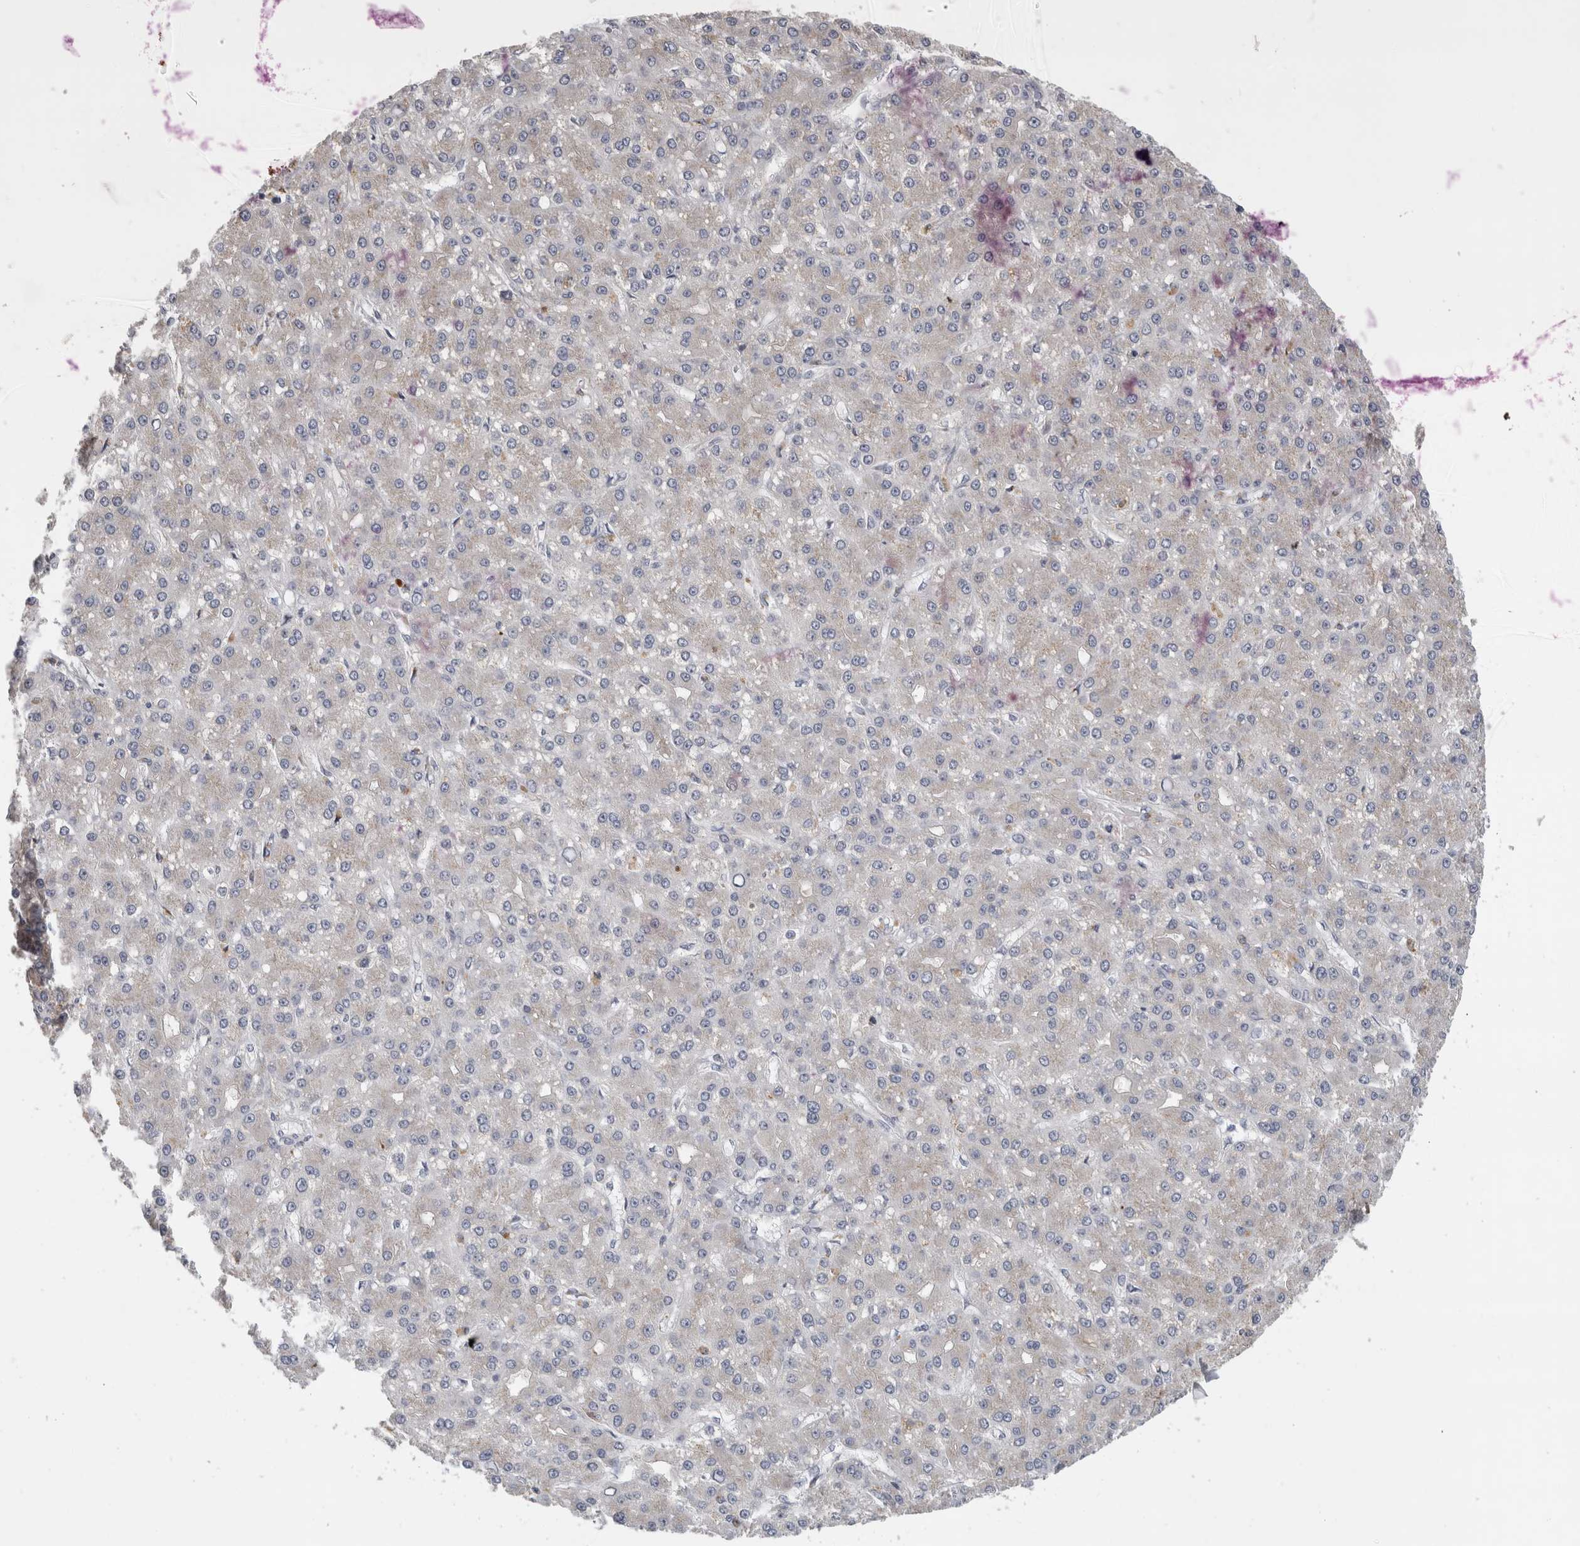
{"staining": {"intensity": "negative", "quantity": "none", "location": "none"}, "tissue": "liver cancer", "cell_type": "Tumor cells", "image_type": "cancer", "snomed": [{"axis": "morphology", "description": "Carcinoma, Hepatocellular, NOS"}, {"axis": "topography", "description": "Liver"}], "caption": "Liver cancer stained for a protein using IHC exhibits no positivity tumor cells.", "gene": "MGAT1", "patient": {"sex": "male", "age": 67}}